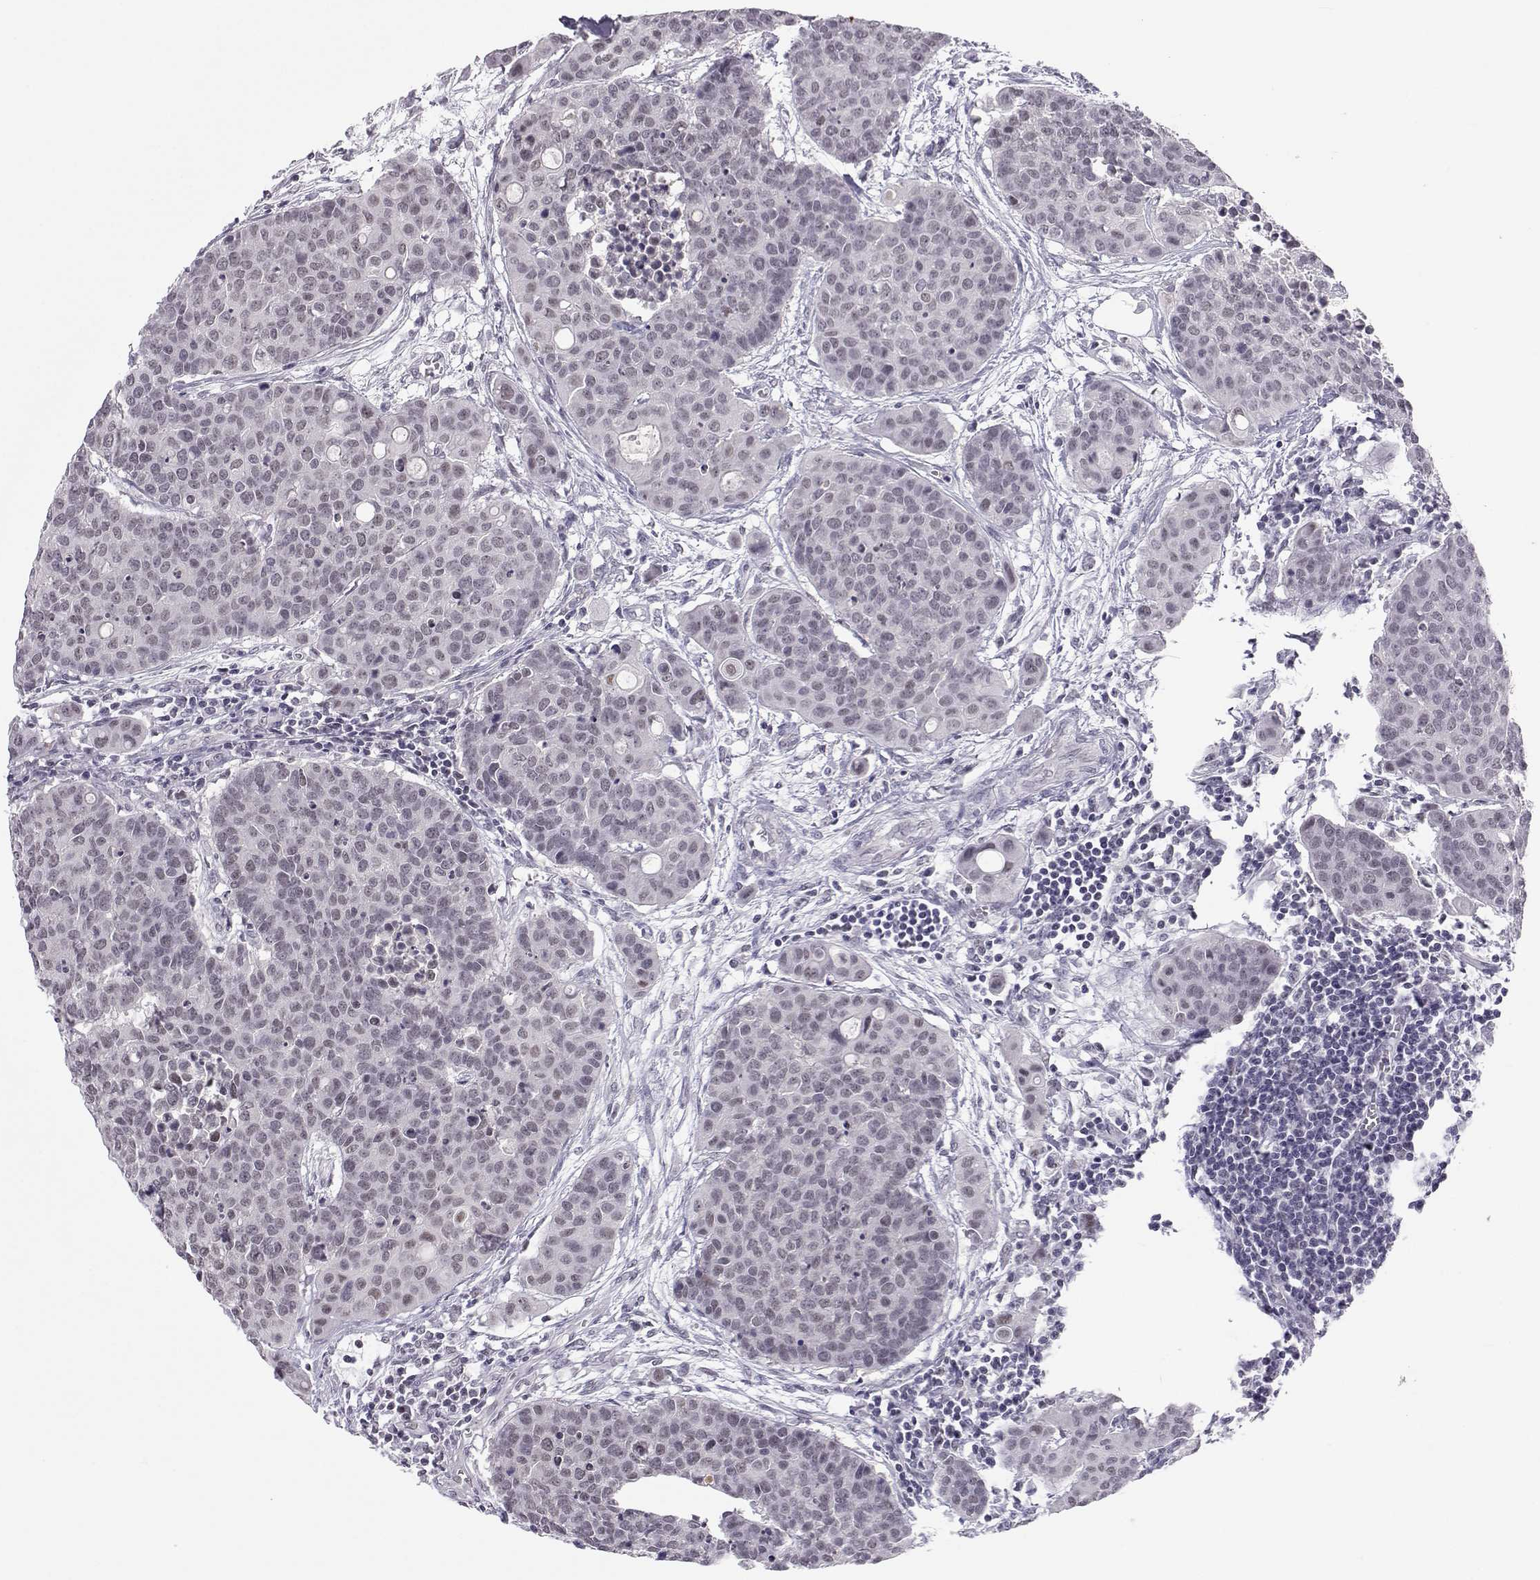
{"staining": {"intensity": "negative", "quantity": "none", "location": "none"}, "tissue": "carcinoid", "cell_type": "Tumor cells", "image_type": "cancer", "snomed": [{"axis": "morphology", "description": "Carcinoid, malignant, NOS"}, {"axis": "topography", "description": "Colon"}], "caption": "This is a micrograph of immunohistochemistry staining of carcinoid, which shows no expression in tumor cells.", "gene": "MED26", "patient": {"sex": "male", "age": 81}}